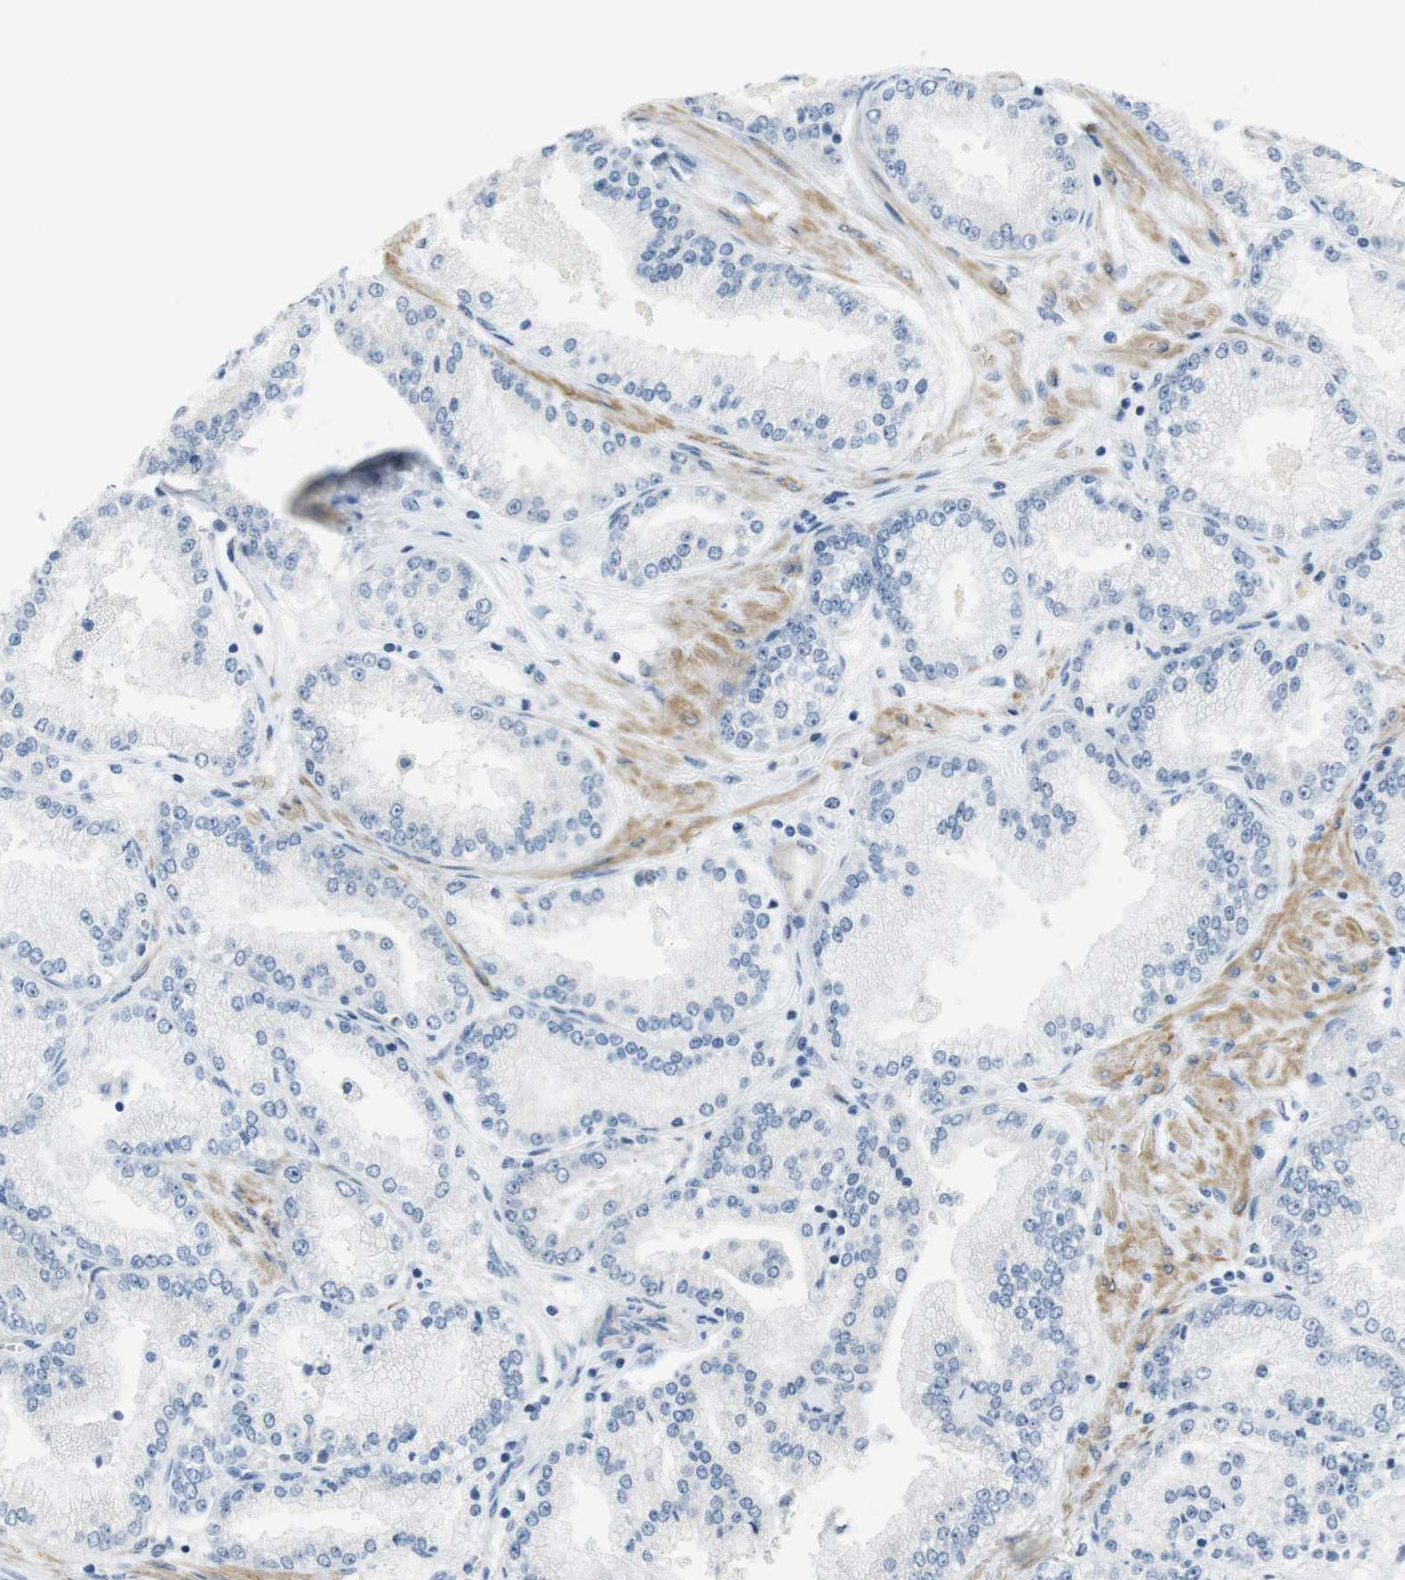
{"staining": {"intensity": "negative", "quantity": "none", "location": "none"}, "tissue": "prostate cancer", "cell_type": "Tumor cells", "image_type": "cancer", "snomed": [{"axis": "morphology", "description": "Adenocarcinoma, High grade"}, {"axis": "topography", "description": "Prostate"}], "caption": "High magnification brightfield microscopy of prostate cancer stained with DAB (brown) and counterstained with hematoxylin (blue): tumor cells show no significant staining.", "gene": "HRH2", "patient": {"sex": "male", "age": 61}}